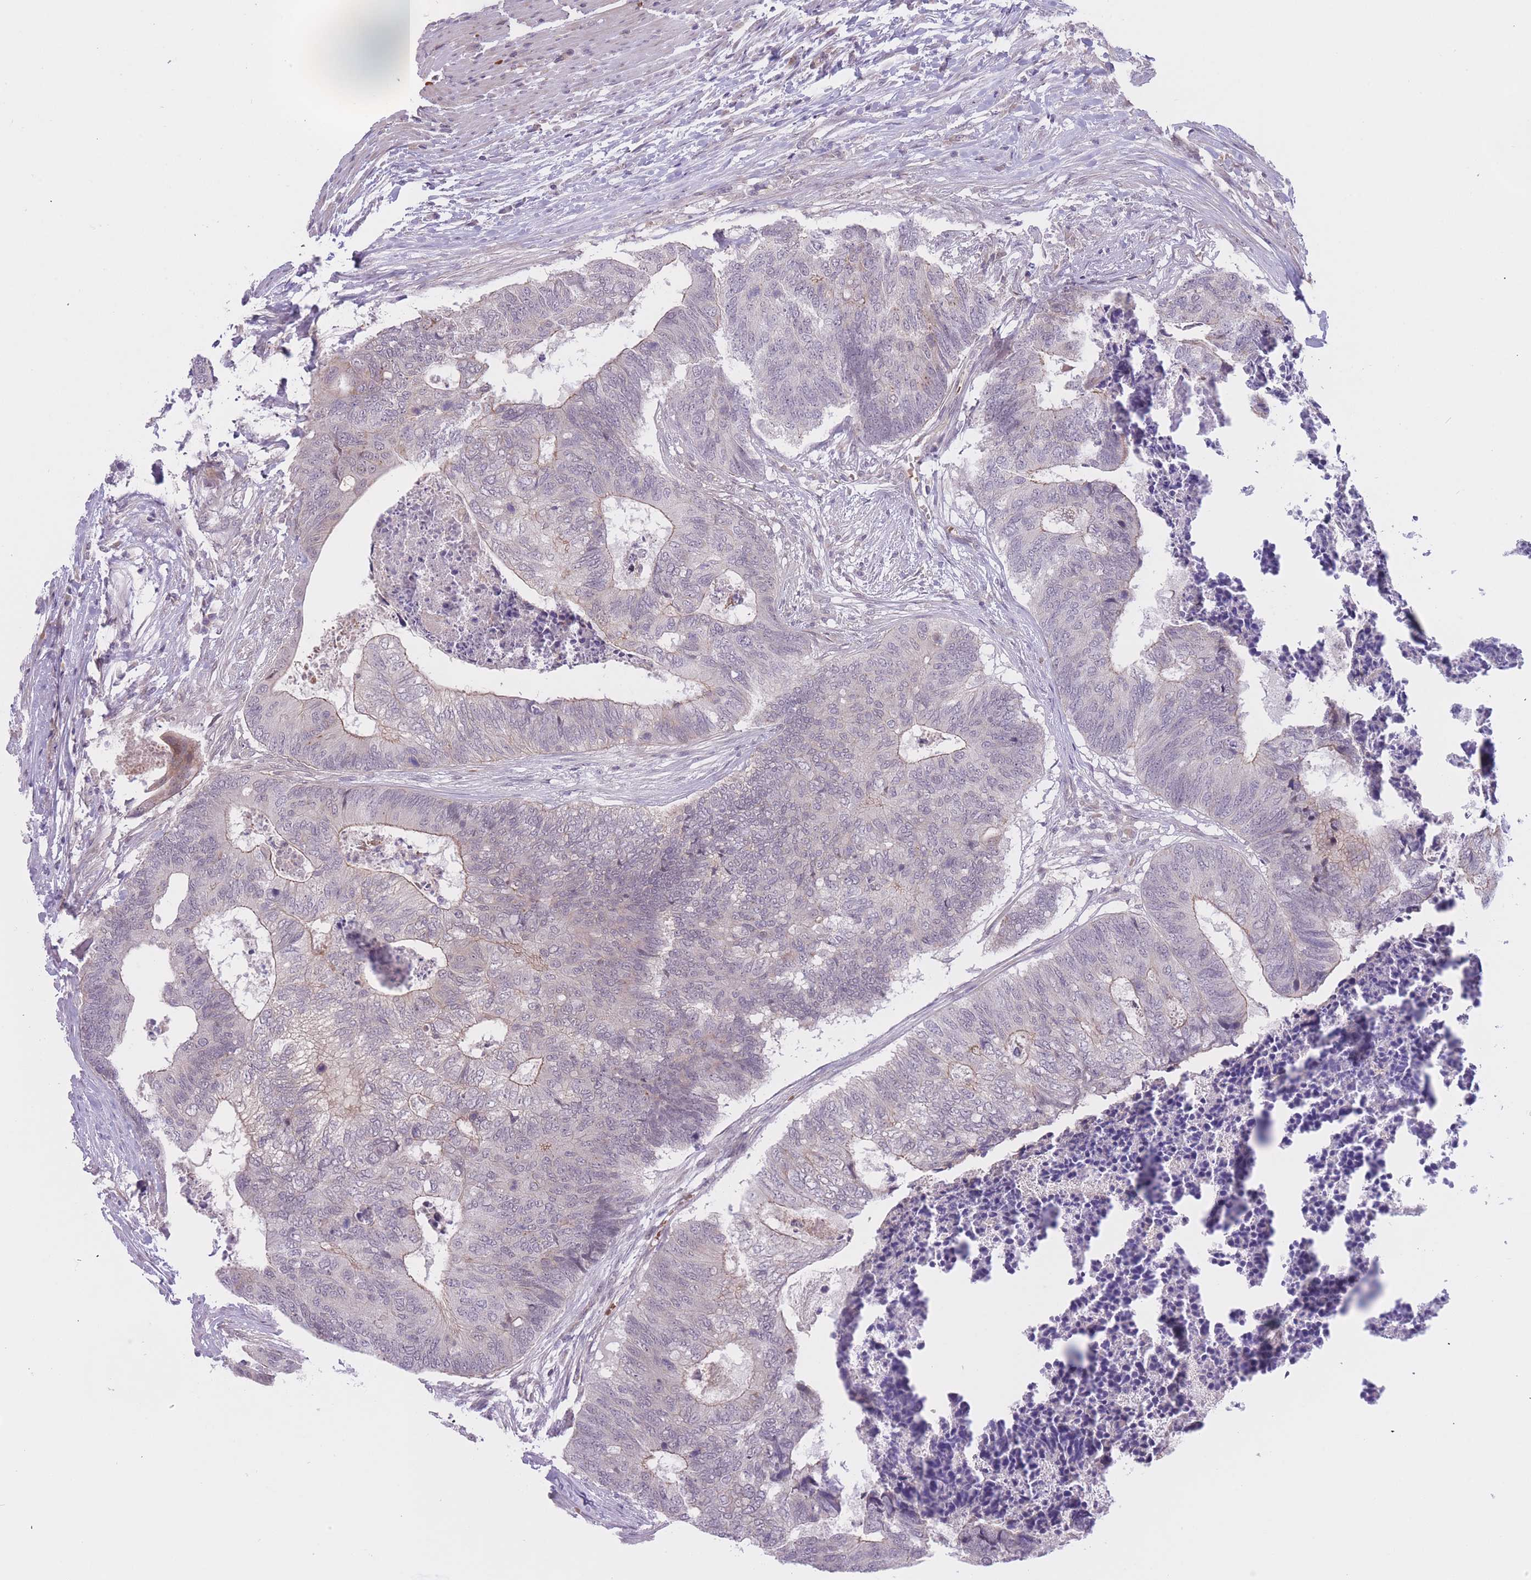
{"staining": {"intensity": "weak", "quantity": "<25%", "location": "cytoplasmic/membranous"}, "tissue": "colorectal cancer", "cell_type": "Tumor cells", "image_type": "cancer", "snomed": [{"axis": "morphology", "description": "Adenocarcinoma, NOS"}, {"axis": "topography", "description": "Colon"}], "caption": "Colorectal cancer stained for a protein using immunohistochemistry shows no expression tumor cells.", "gene": "FUT5", "patient": {"sex": "female", "age": 67}}